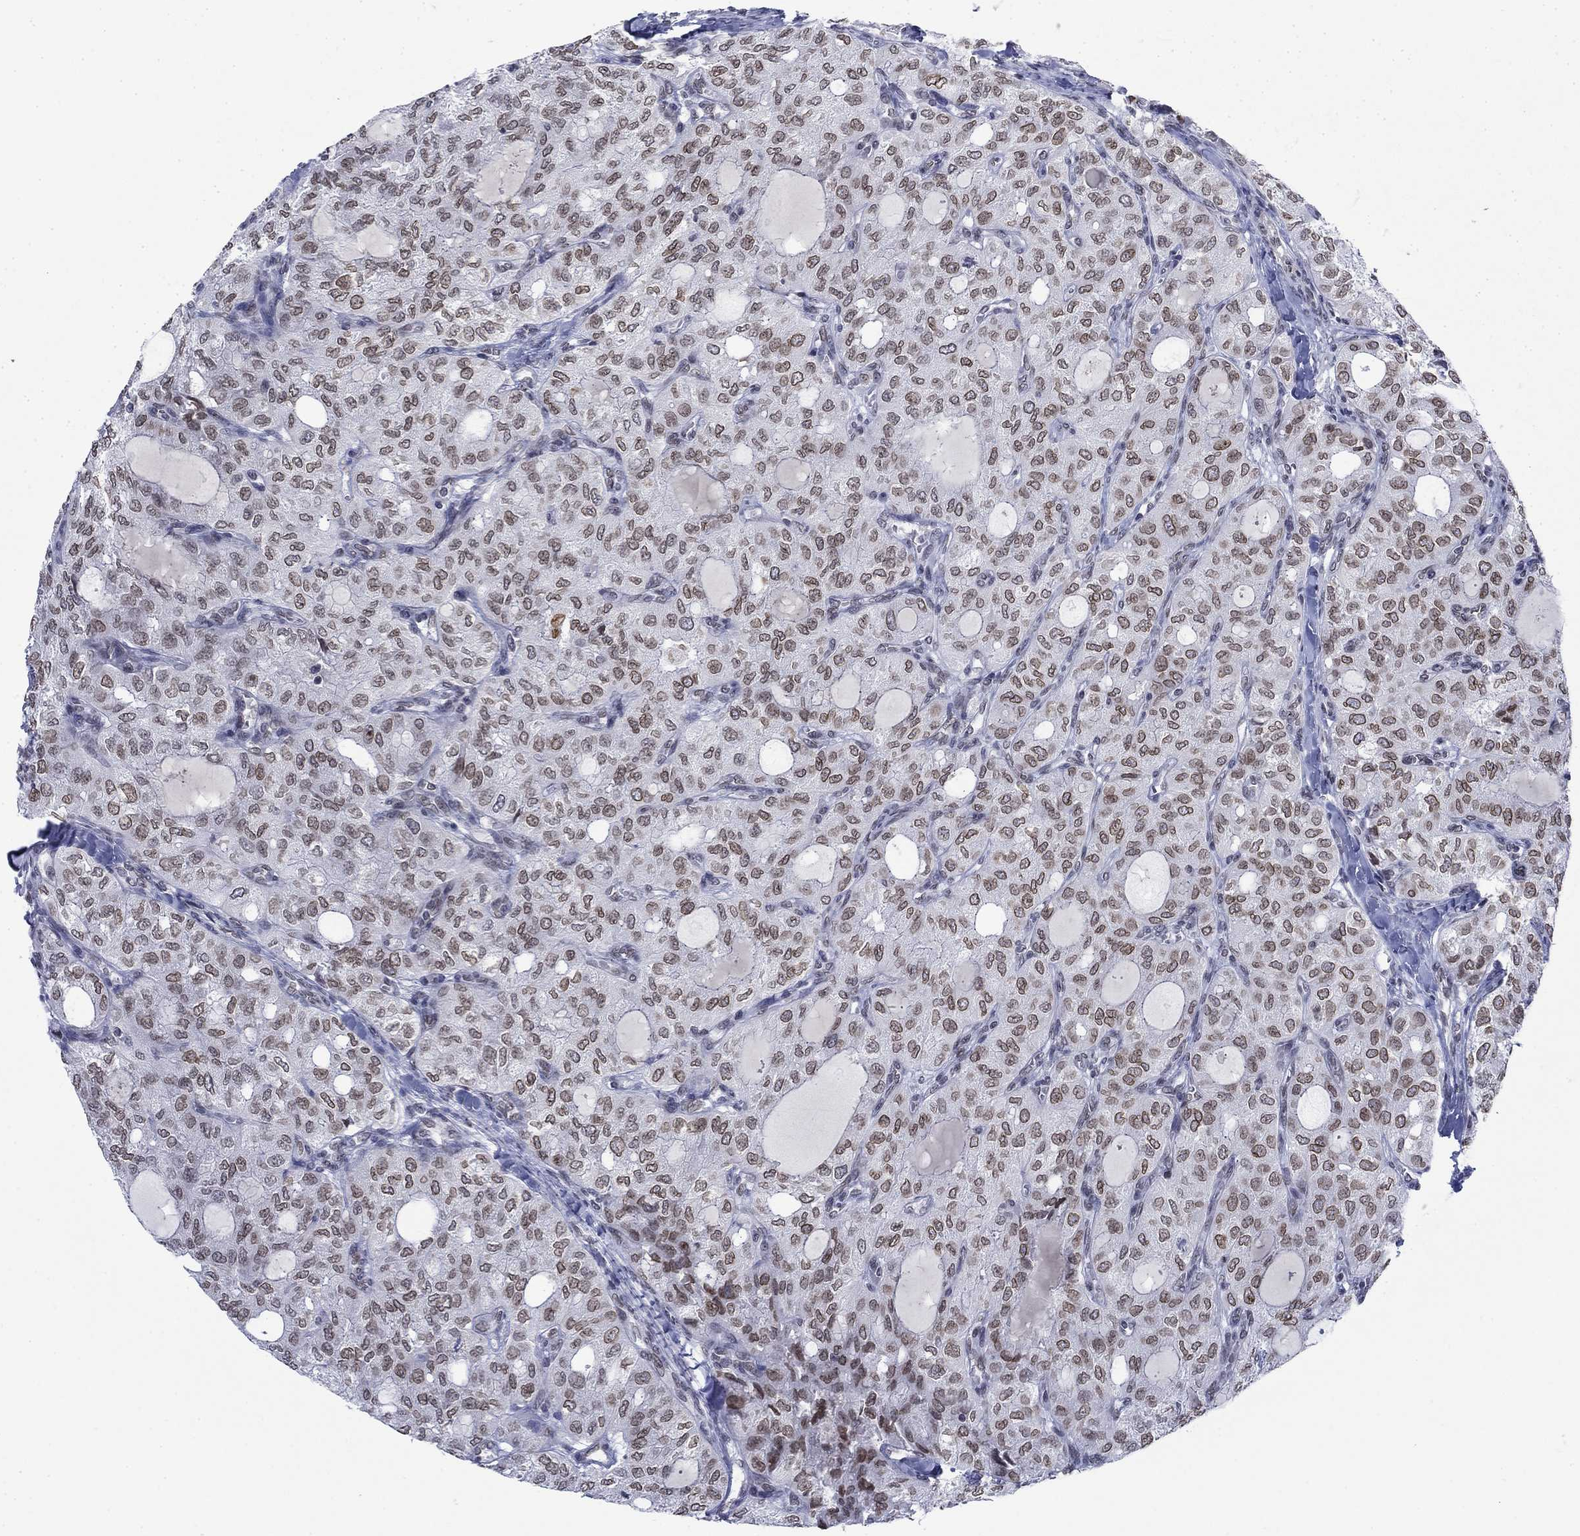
{"staining": {"intensity": "moderate", "quantity": "25%-75%", "location": "cytoplasmic/membranous,nuclear"}, "tissue": "thyroid cancer", "cell_type": "Tumor cells", "image_type": "cancer", "snomed": [{"axis": "morphology", "description": "Follicular adenoma carcinoma, NOS"}, {"axis": "topography", "description": "Thyroid gland"}], "caption": "Immunohistochemistry (IHC) image of human thyroid follicular adenoma carcinoma stained for a protein (brown), which exhibits medium levels of moderate cytoplasmic/membranous and nuclear positivity in about 25%-75% of tumor cells.", "gene": "TOR1AIP1", "patient": {"sex": "male", "age": 75}}